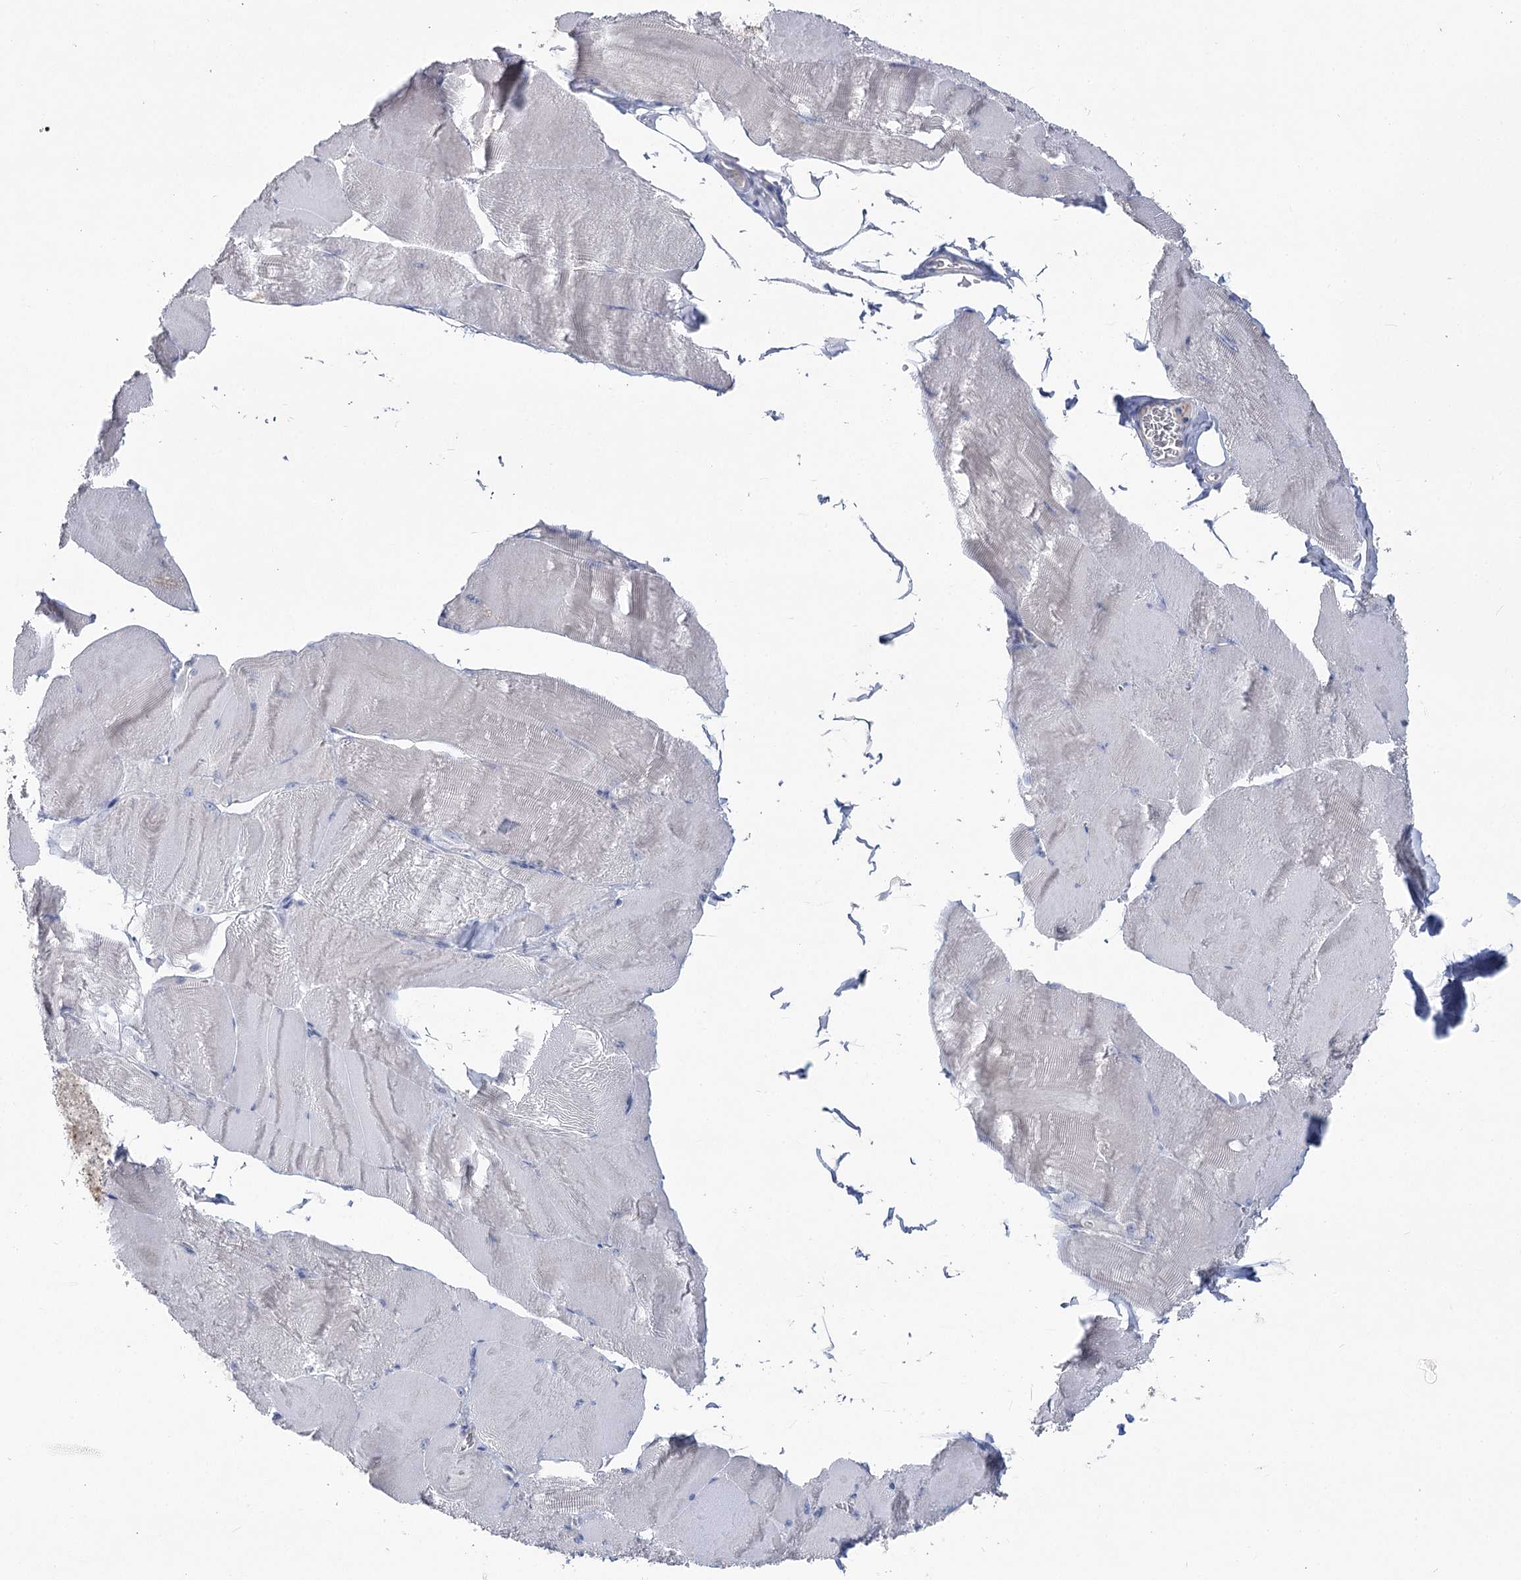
{"staining": {"intensity": "negative", "quantity": "none", "location": "none"}, "tissue": "skeletal muscle", "cell_type": "Myocytes", "image_type": "normal", "snomed": [{"axis": "morphology", "description": "Normal tissue, NOS"}, {"axis": "morphology", "description": "Basal cell carcinoma"}, {"axis": "topography", "description": "Skeletal muscle"}], "caption": "Human skeletal muscle stained for a protein using IHC shows no expression in myocytes.", "gene": "TMEM187", "patient": {"sex": "female", "age": 64}}